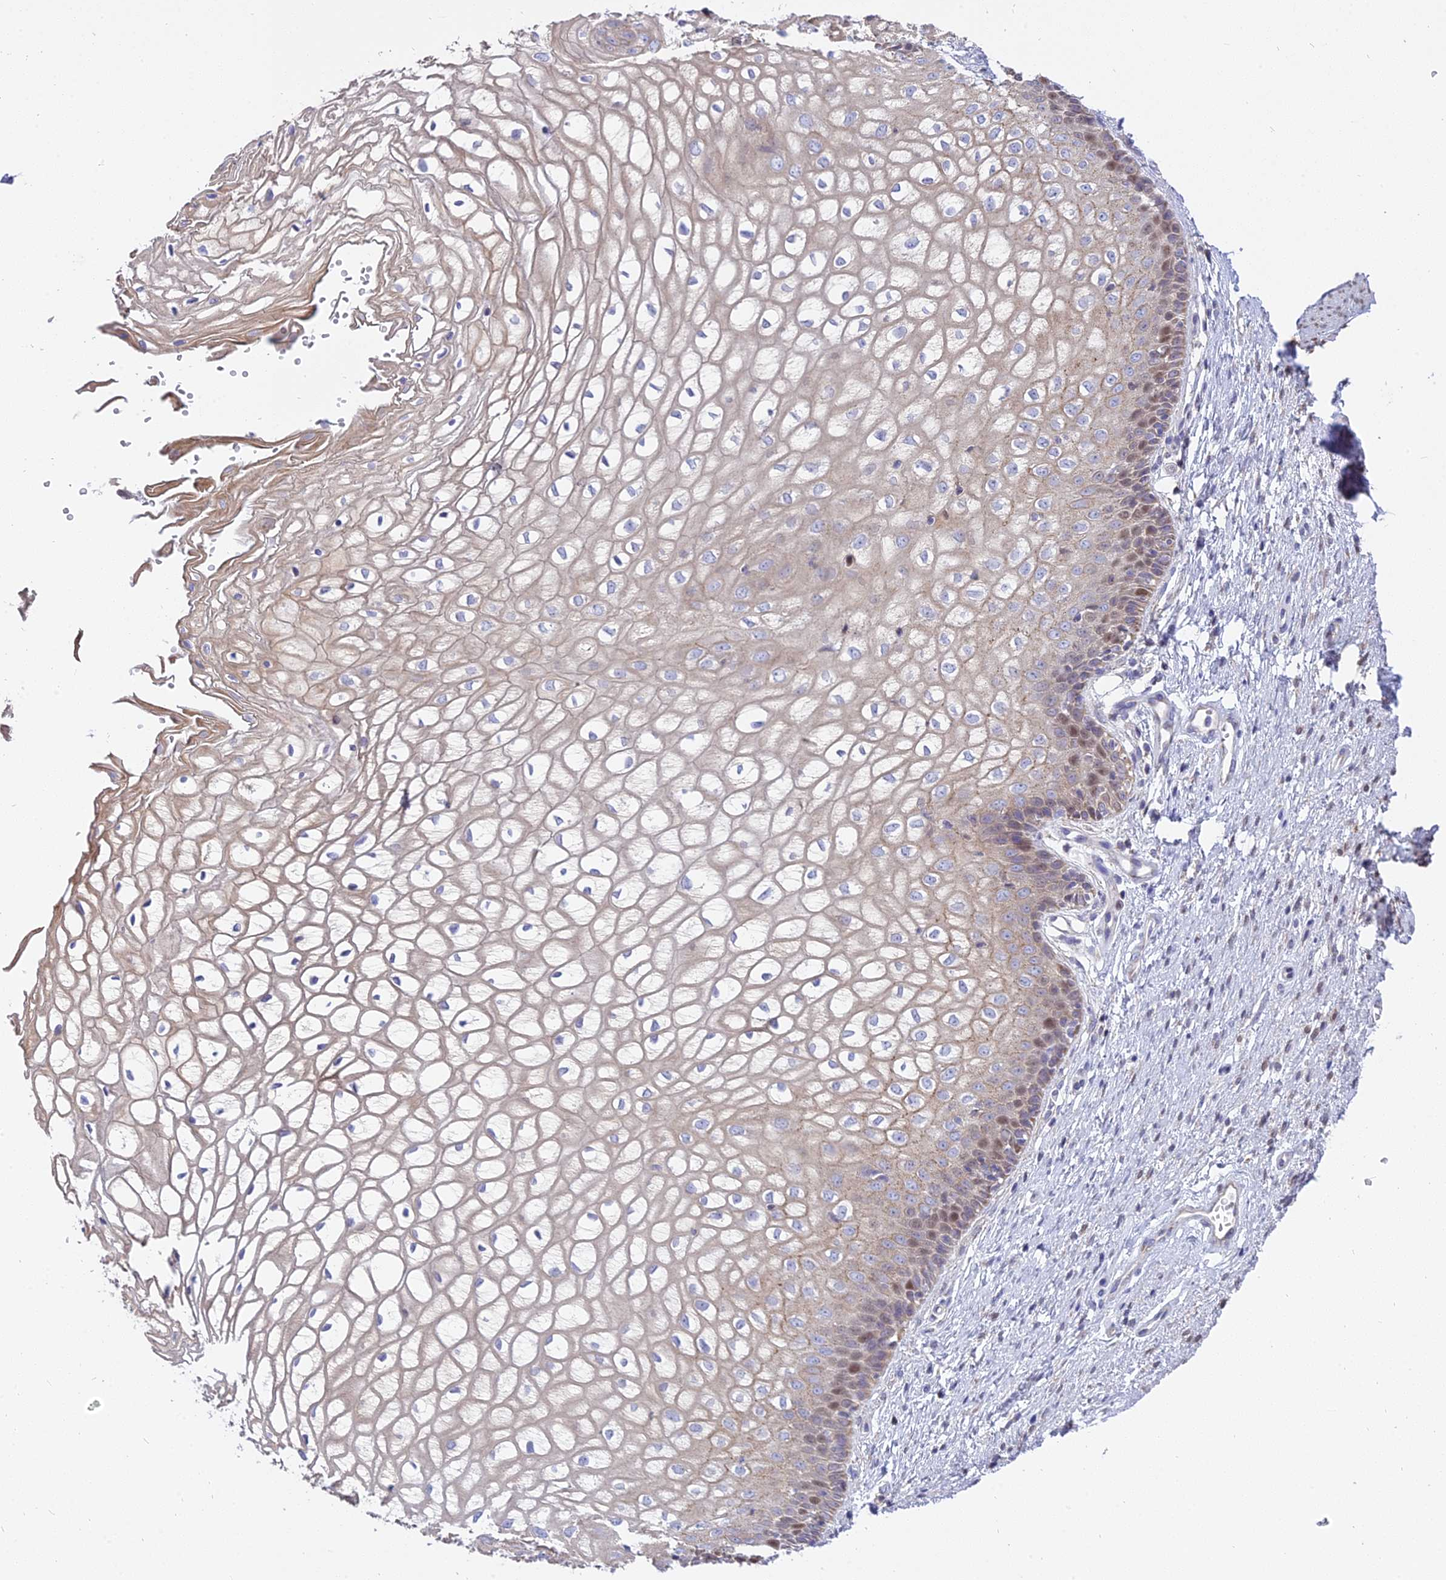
{"staining": {"intensity": "weak", "quantity": "<25%", "location": "nuclear"}, "tissue": "vagina", "cell_type": "Squamous epithelial cells", "image_type": "normal", "snomed": [{"axis": "morphology", "description": "Normal tissue, NOS"}, {"axis": "topography", "description": "Vagina"}], "caption": "IHC micrograph of benign vagina stained for a protein (brown), which displays no staining in squamous epithelial cells. Nuclei are stained in blue.", "gene": "CENPV", "patient": {"sex": "female", "age": 34}}